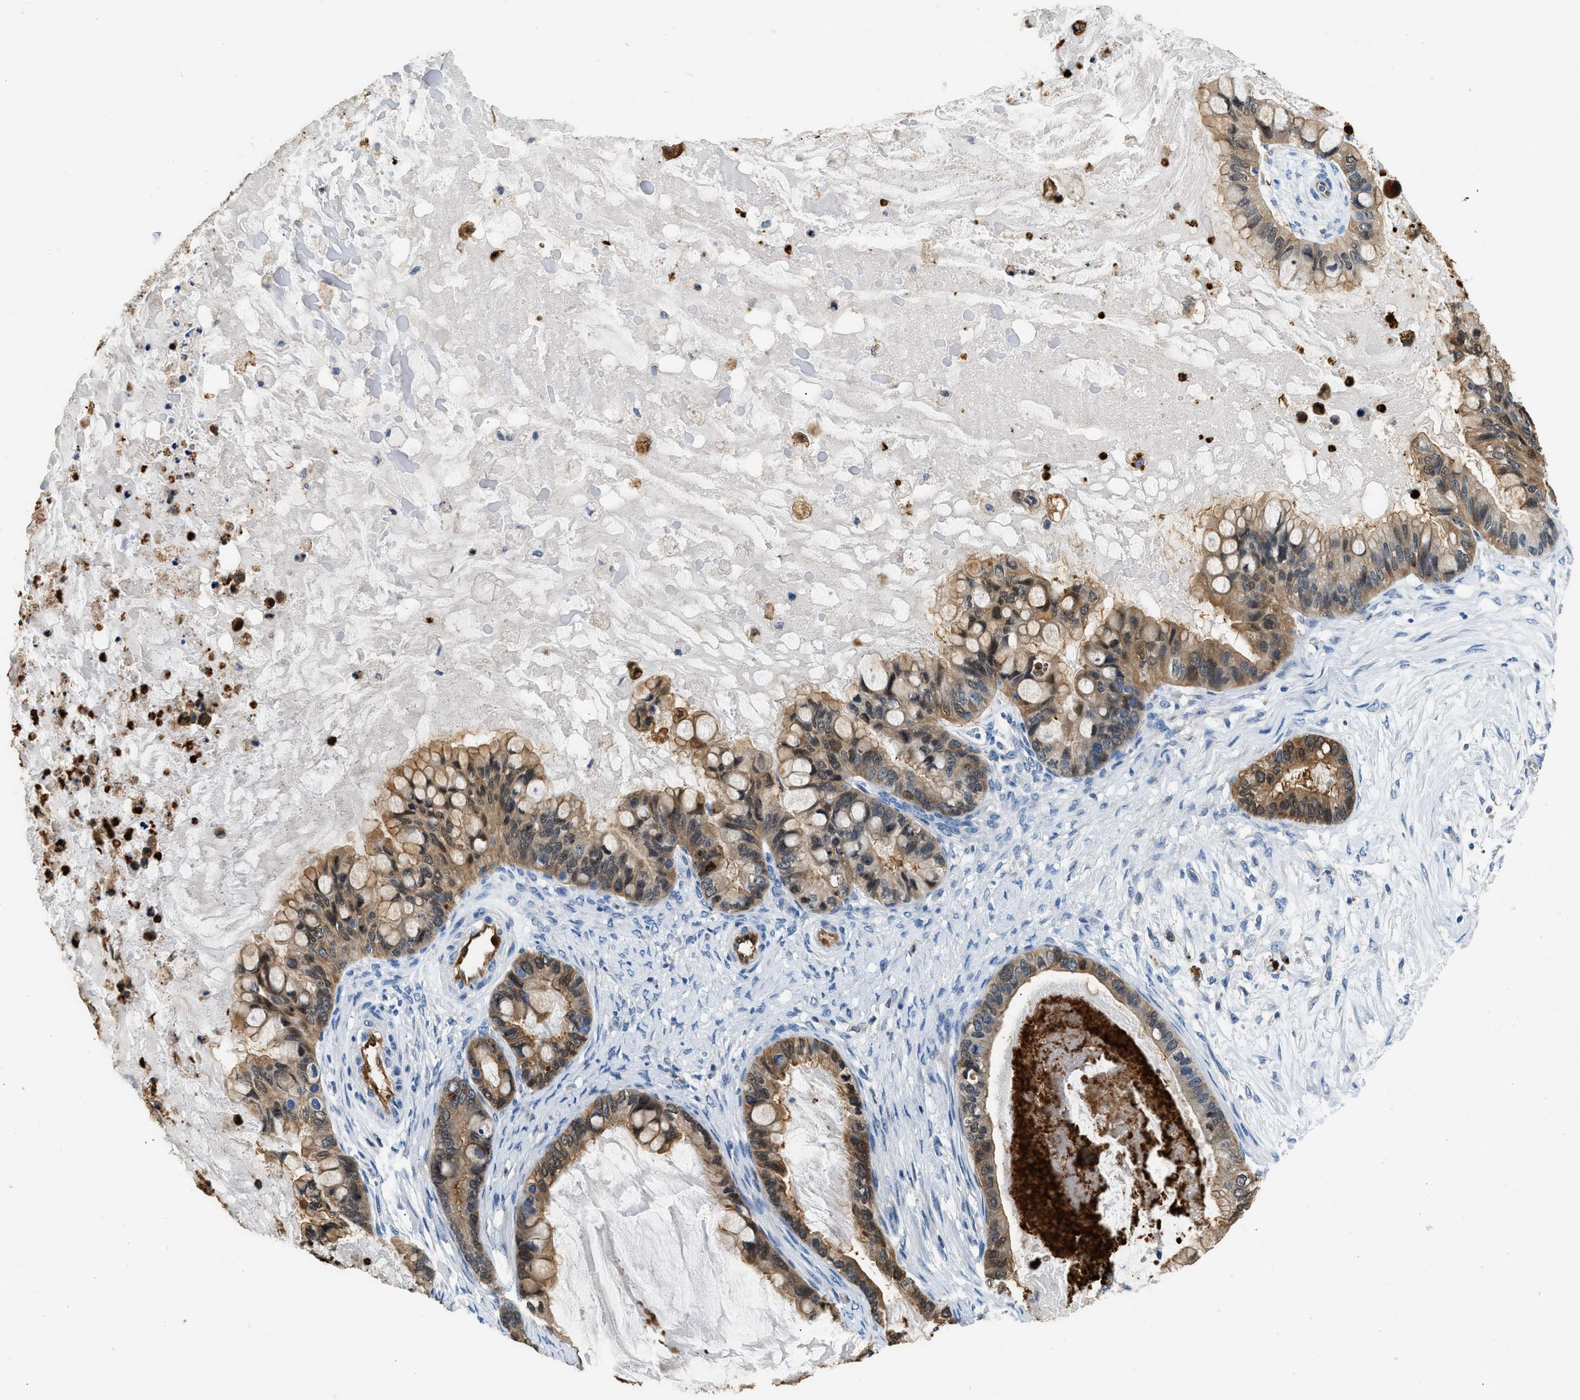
{"staining": {"intensity": "moderate", "quantity": ">75%", "location": "cytoplasmic/membranous,nuclear"}, "tissue": "ovarian cancer", "cell_type": "Tumor cells", "image_type": "cancer", "snomed": [{"axis": "morphology", "description": "Cystadenocarcinoma, mucinous, NOS"}, {"axis": "topography", "description": "Ovary"}], "caption": "Immunohistochemical staining of mucinous cystadenocarcinoma (ovarian) demonstrates moderate cytoplasmic/membranous and nuclear protein staining in approximately >75% of tumor cells.", "gene": "ANXA3", "patient": {"sex": "female", "age": 80}}